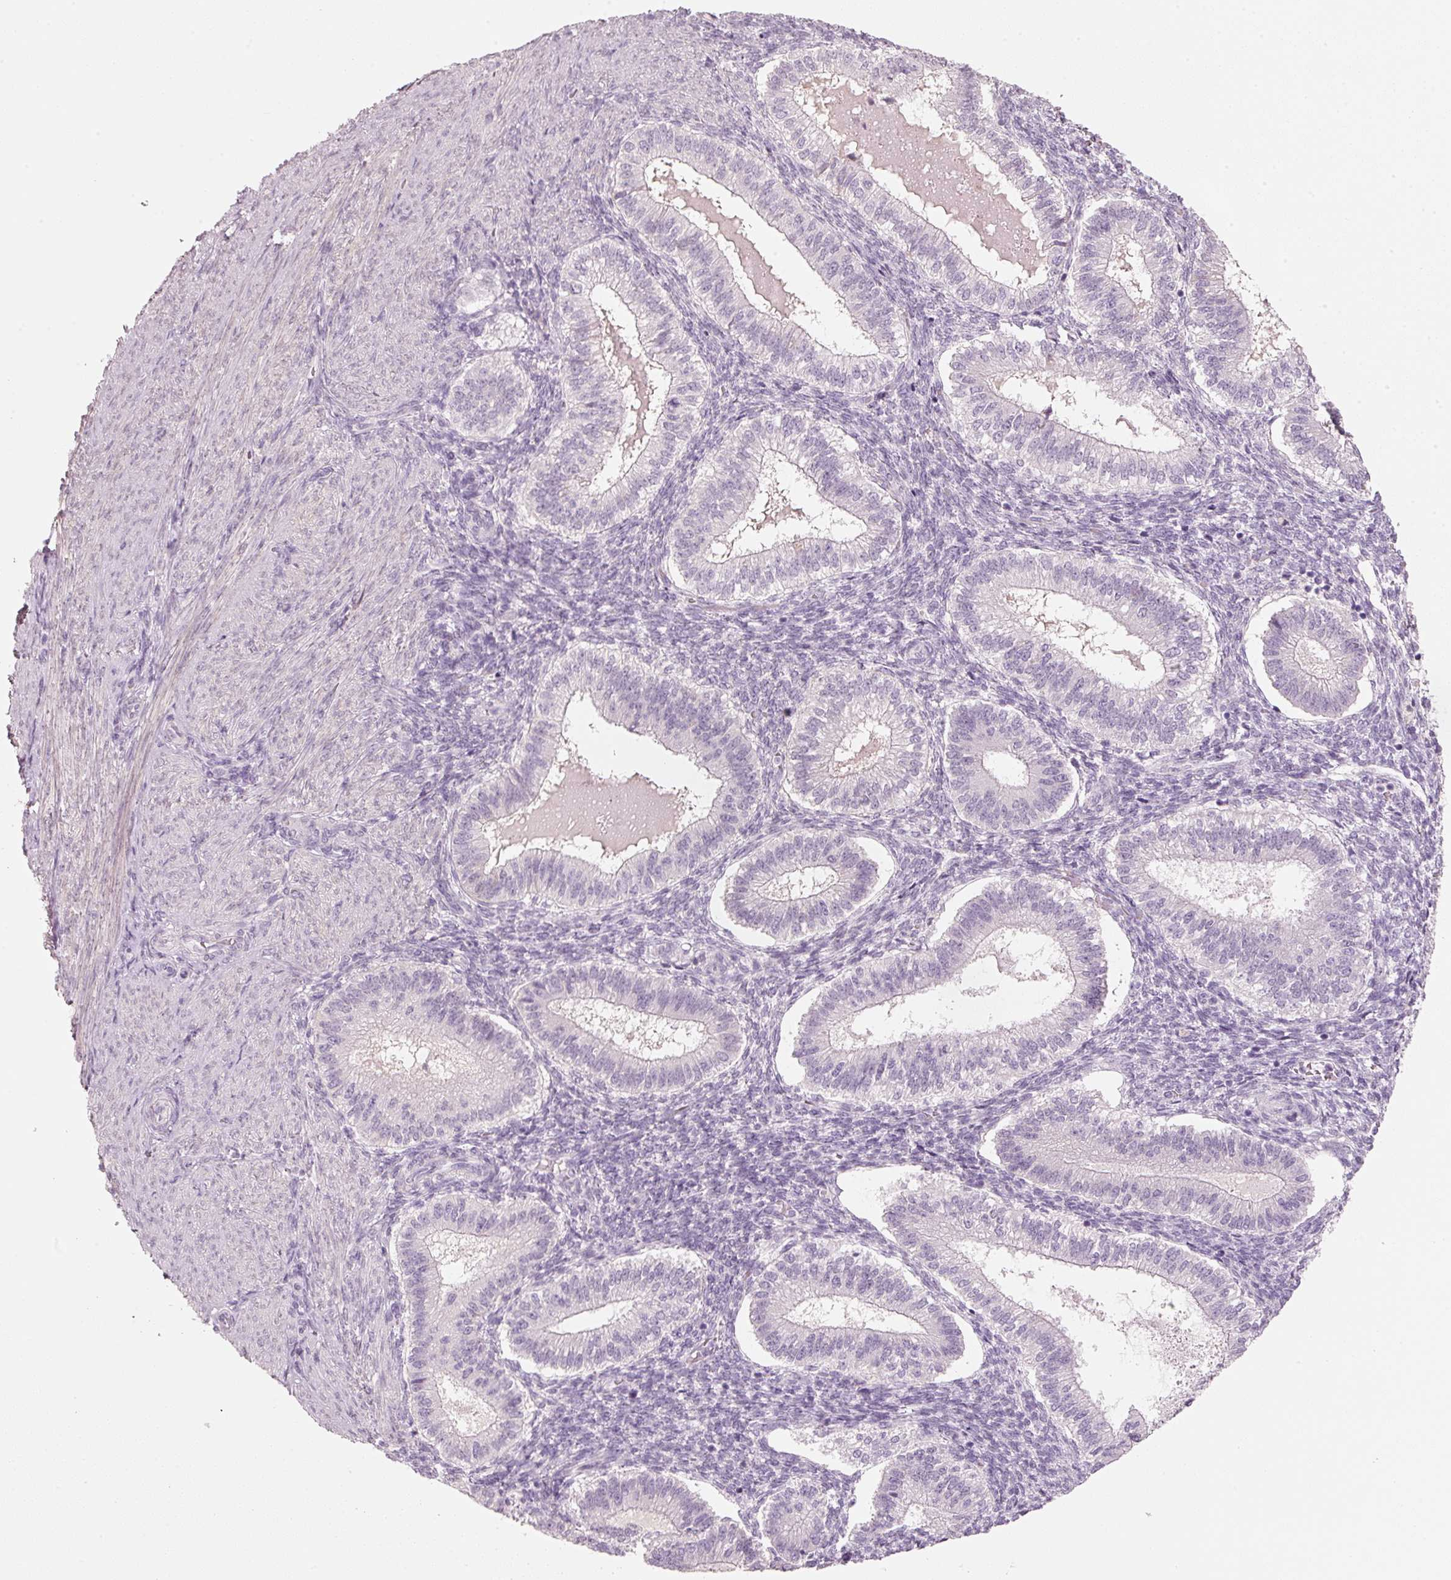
{"staining": {"intensity": "negative", "quantity": "none", "location": "none"}, "tissue": "endometrium", "cell_type": "Cells in endometrial stroma", "image_type": "normal", "snomed": [{"axis": "morphology", "description": "Normal tissue, NOS"}, {"axis": "topography", "description": "Endometrium"}], "caption": "Photomicrograph shows no significant protein staining in cells in endometrial stroma of benign endometrium. (IHC, brightfield microscopy, high magnification).", "gene": "STEAP1", "patient": {"sex": "female", "age": 25}}